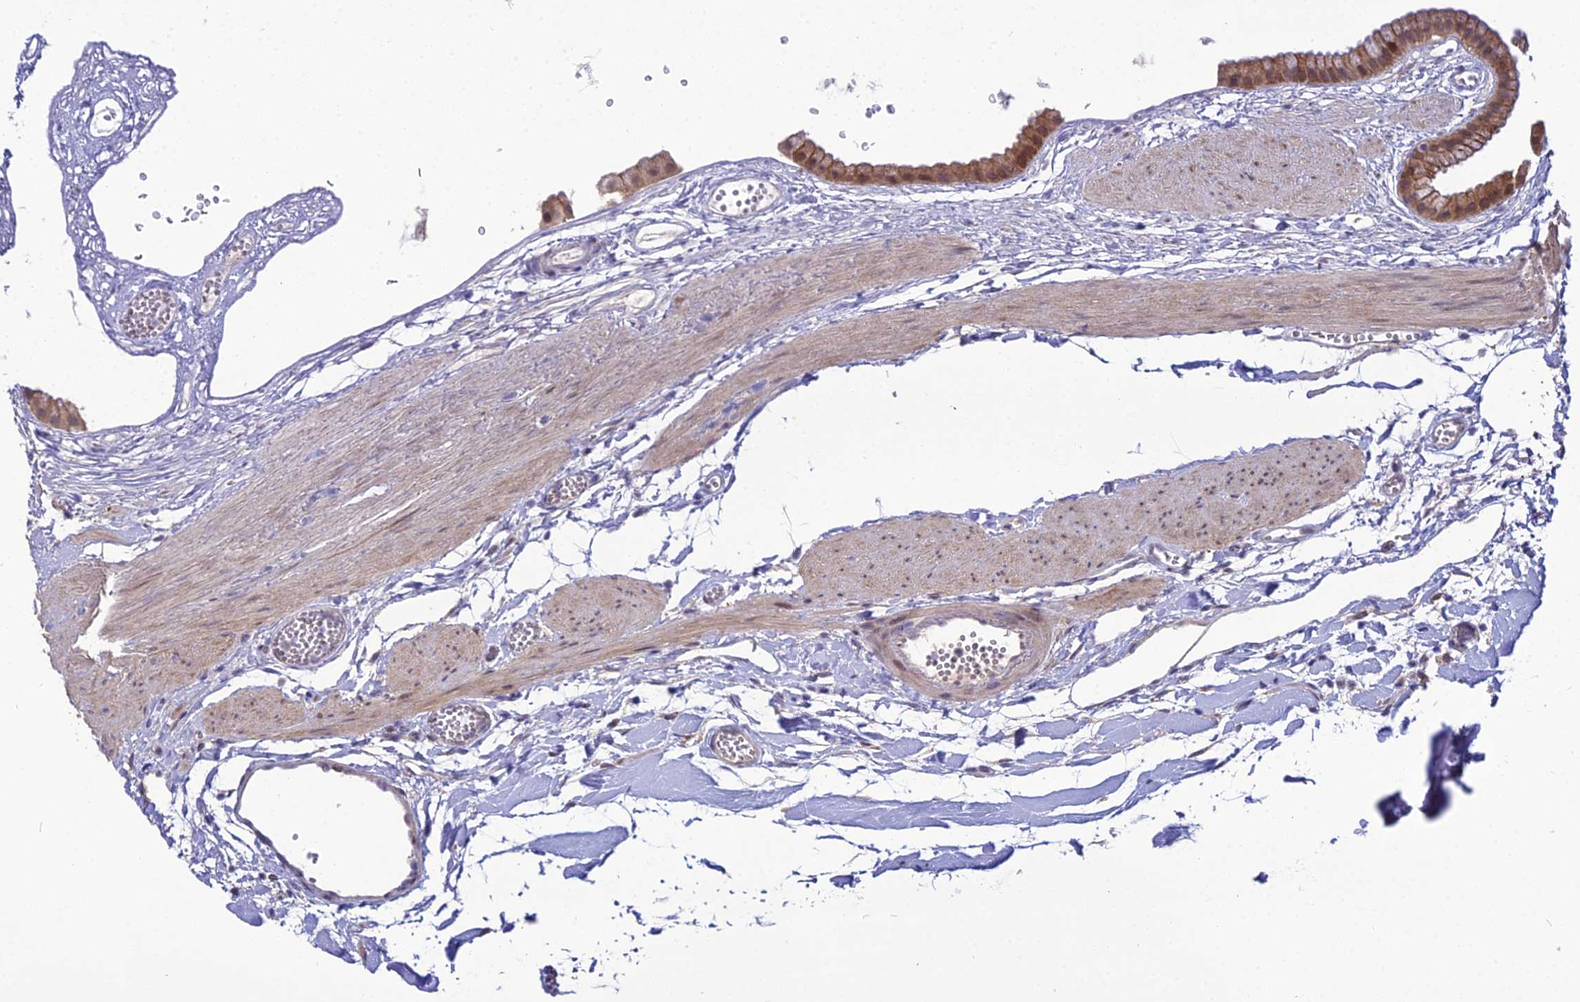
{"staining": {"intensity": "moderate", "quantity": ">75%", "location": "cytoplasmic/membranous,nuclear"}, "tissue": "gallbladder", "cell_type": "Glandular cells", "image_type": "normal", "snomed": [{"axis": "morphology", "description": "Normal tissue, NOS"}, {"axis": "topography", "description": "Gallbladder"}], "caption": "IHC staining of benign gallbladder, which reveals medium levels of moderate cytoplasmic/membranous,nuclear positivity in approximately >75% of glandular cells indicating moderate cytoplasmic/membranous,nuclear protein expression. The staining was performed using DAB (3,3'-diaminobenzidine) (brown) for protein detection and nuclei were counterstained in hematoxylin (blue).", "gene": "TROAP", "patient": {"sex": "female", "age": 64}}